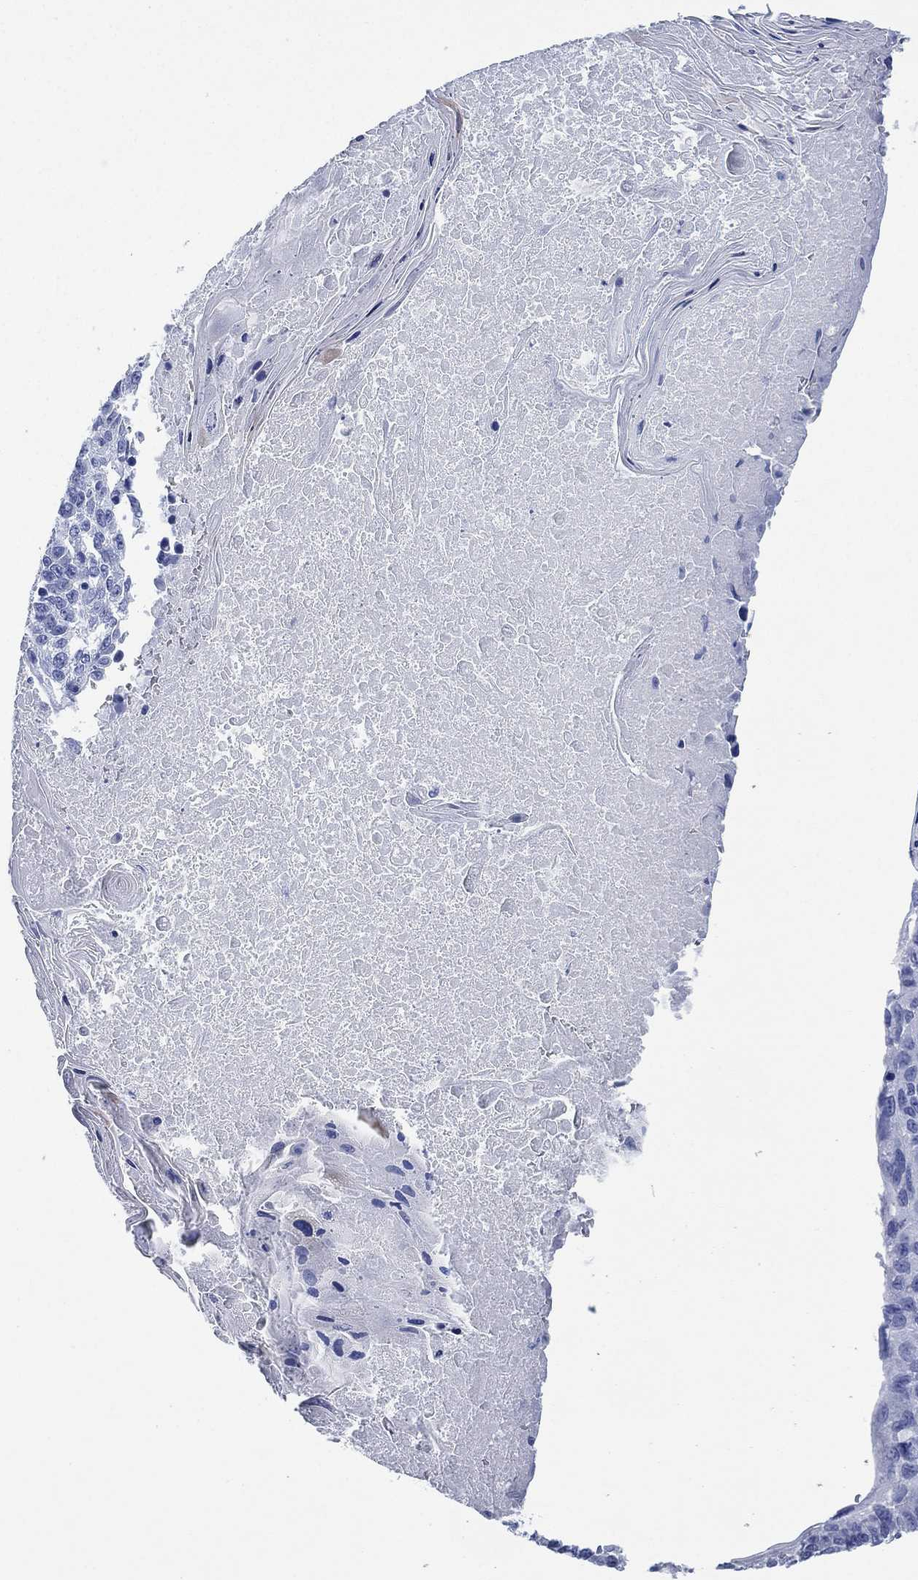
{"staining": {"intensity": "negative", "quantity": "none", "location": "none"}, "tissue": "lung cancer", "cell_type": "Tumor cells", "image_type": "cancer", "snomed": [{"axis": "morphology", "description": "Squamous cell carcinoma, NOS"}, {"axis": "topography", "description": "Lung"}], "caption": "High power microscopy image of an immunohistochemistry micrograph of lung squamous cell carcinoma, revealing no significant staining in tumor cells.", "gene": "SIGLECL1", "patient": {"sex": "male", "age": 73}}